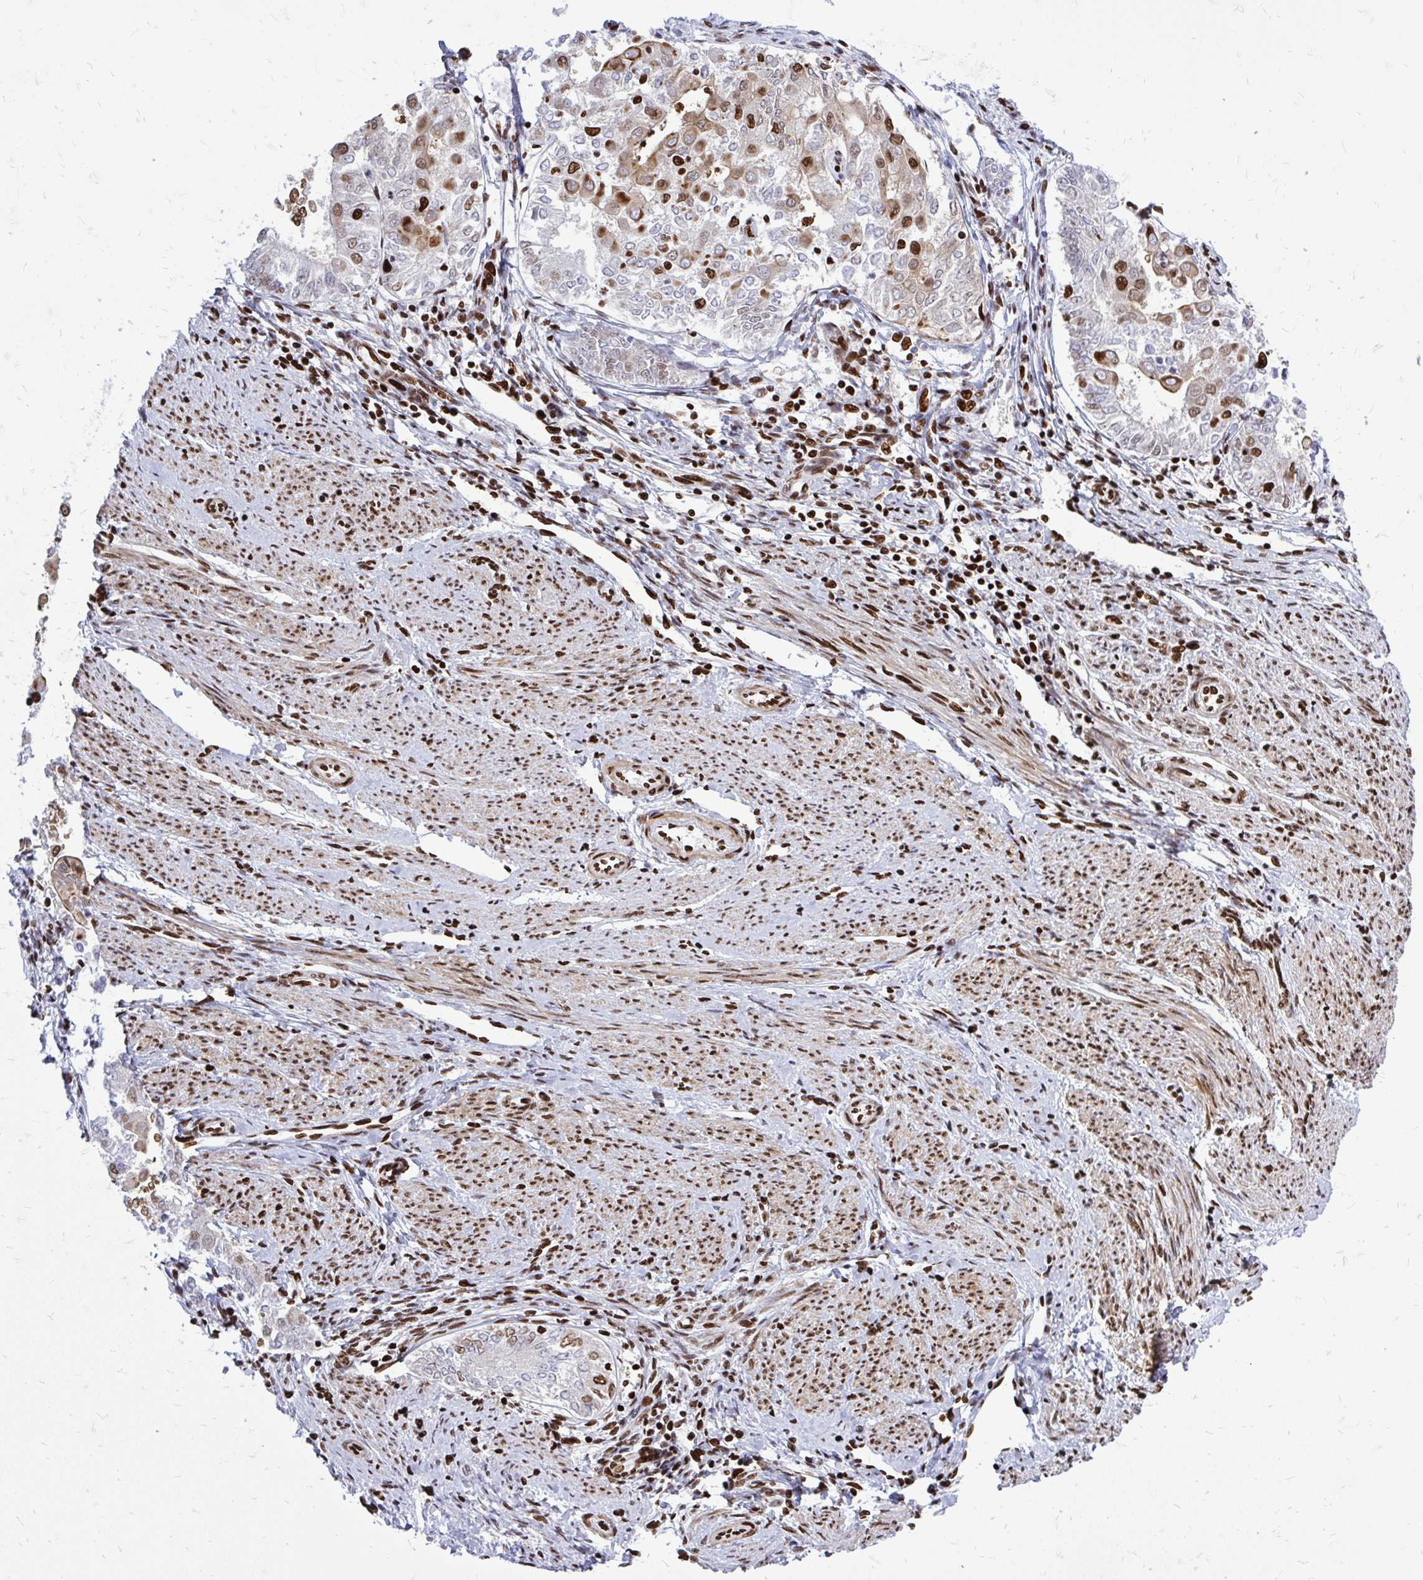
{"staining": {"intensity": "strong", "quantity": "<25%", "location": "nuclear"}, "tissue": "endometrial cancer", "cell_type": "Tumor cells", "image_type": "cancer", "snomed": [{"axis": "morphology", "description": "Adenocarcinoma, NOS"}, {"axis": "topography", "description": "Endometrium"}], "caption": "Immunohistochemistry (IHC) staining of endometrial adenocarcinoma, which displays medium levels of strong nuclear positivity in approximately <25% of tumor cells indicating strong nuclear protein expression. The staining was performed using DAB (brown) for protein detection and nuclei were counterstained in hematoxylin (blue).", "gene": "TBL1Y", "patient": {"sex": "female", "age": 68}}